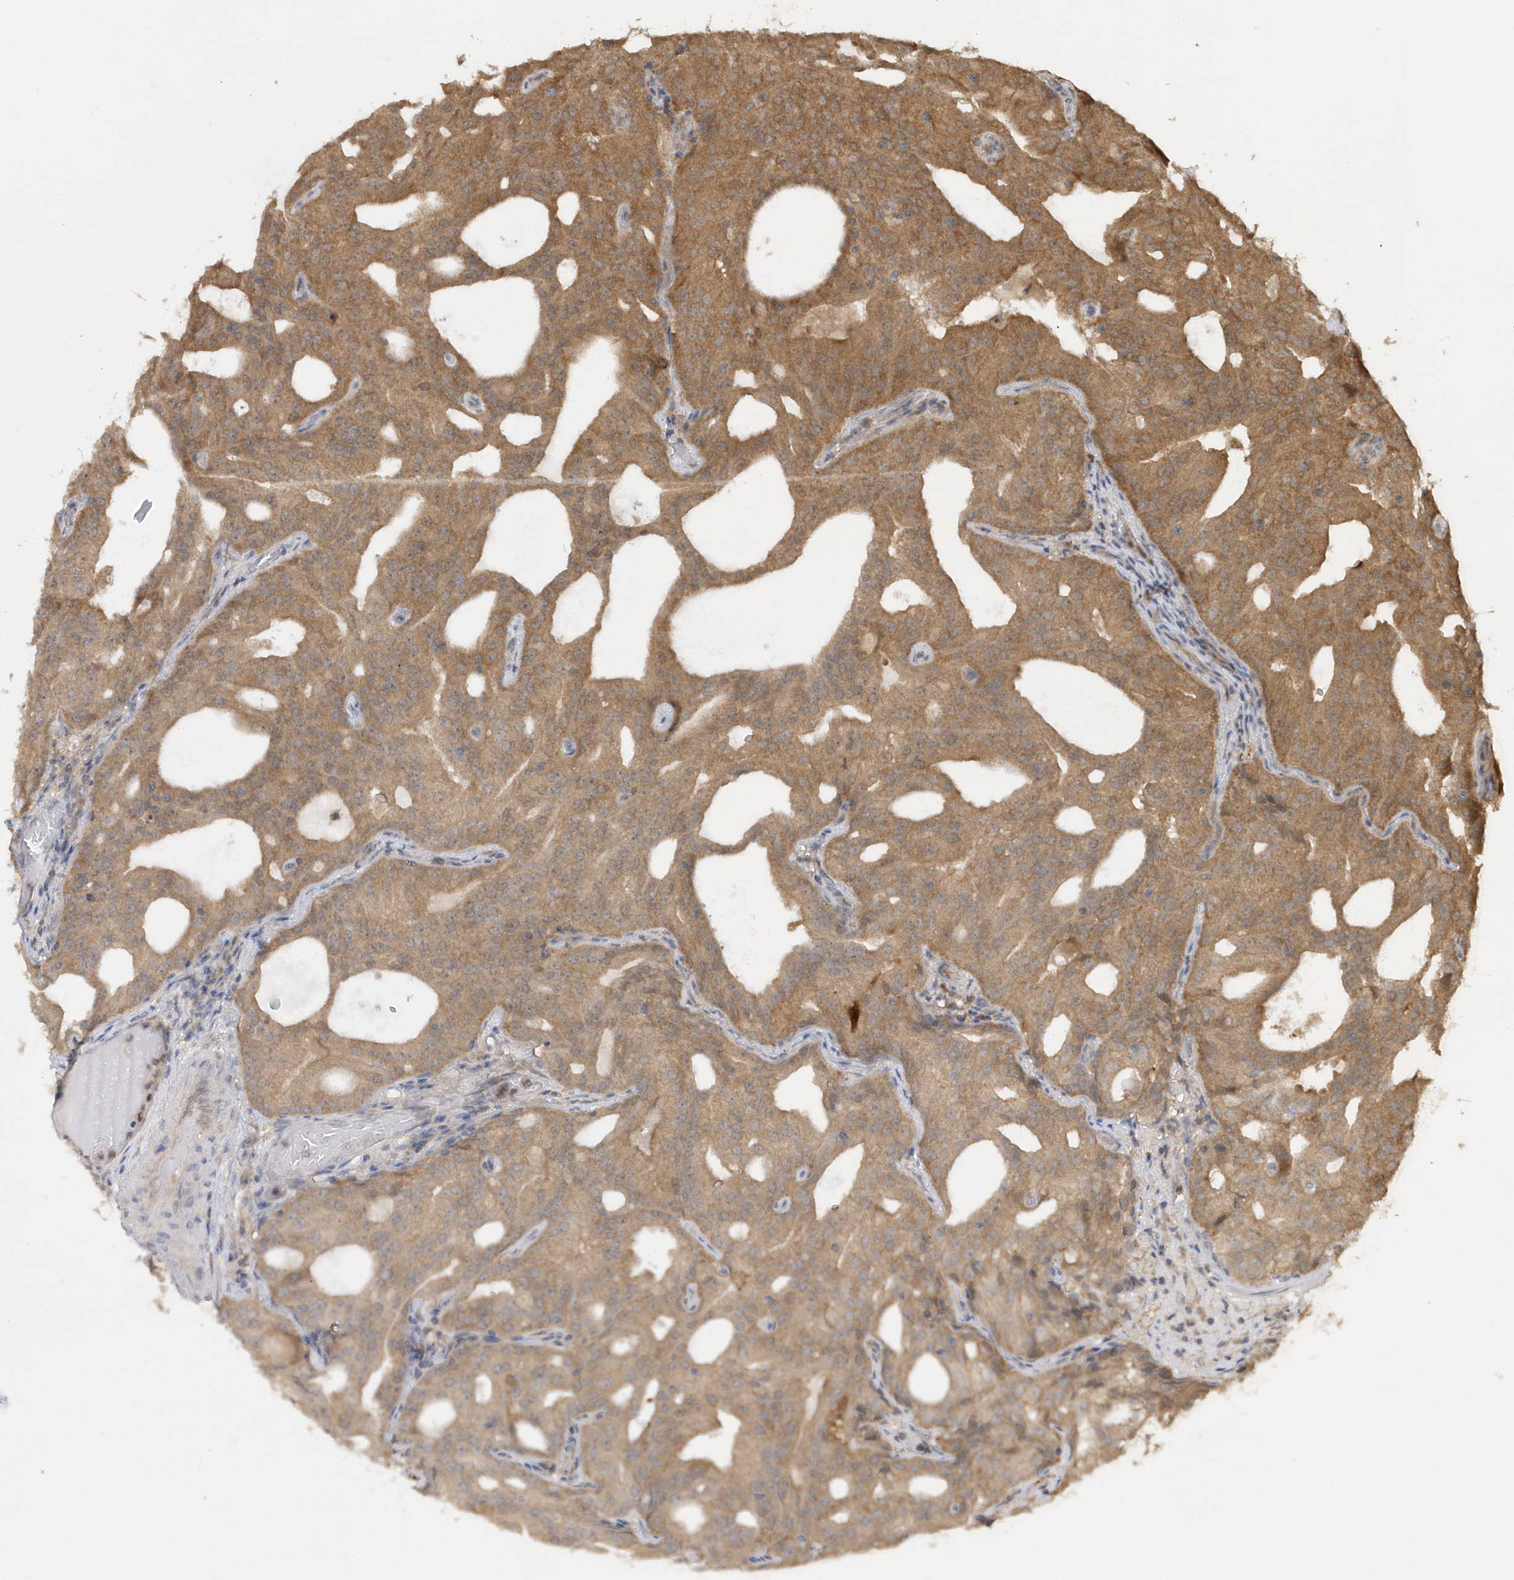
{"staining": {"intensity": "moderate", "quantity": ">75%", "location": "cytoplasmic/membranous"}, "tissue": "prostate cancer", "cell_type": "Tumor cells", "image_type": "cancer", "snomed": [{"axis": "morphology", "description": "Adenocarcinoma, Low grade"}, {"axis": "topography", "description": "Prostate"}], "caption": "Protein expression analysis of low-grade adenocarcinoma (prostate) reveals moderate cytoplasmic/membranous positivity in about >75% of tumor cells.", "gene": "RPE", "patient": {"sex": "male", "age": 88}}